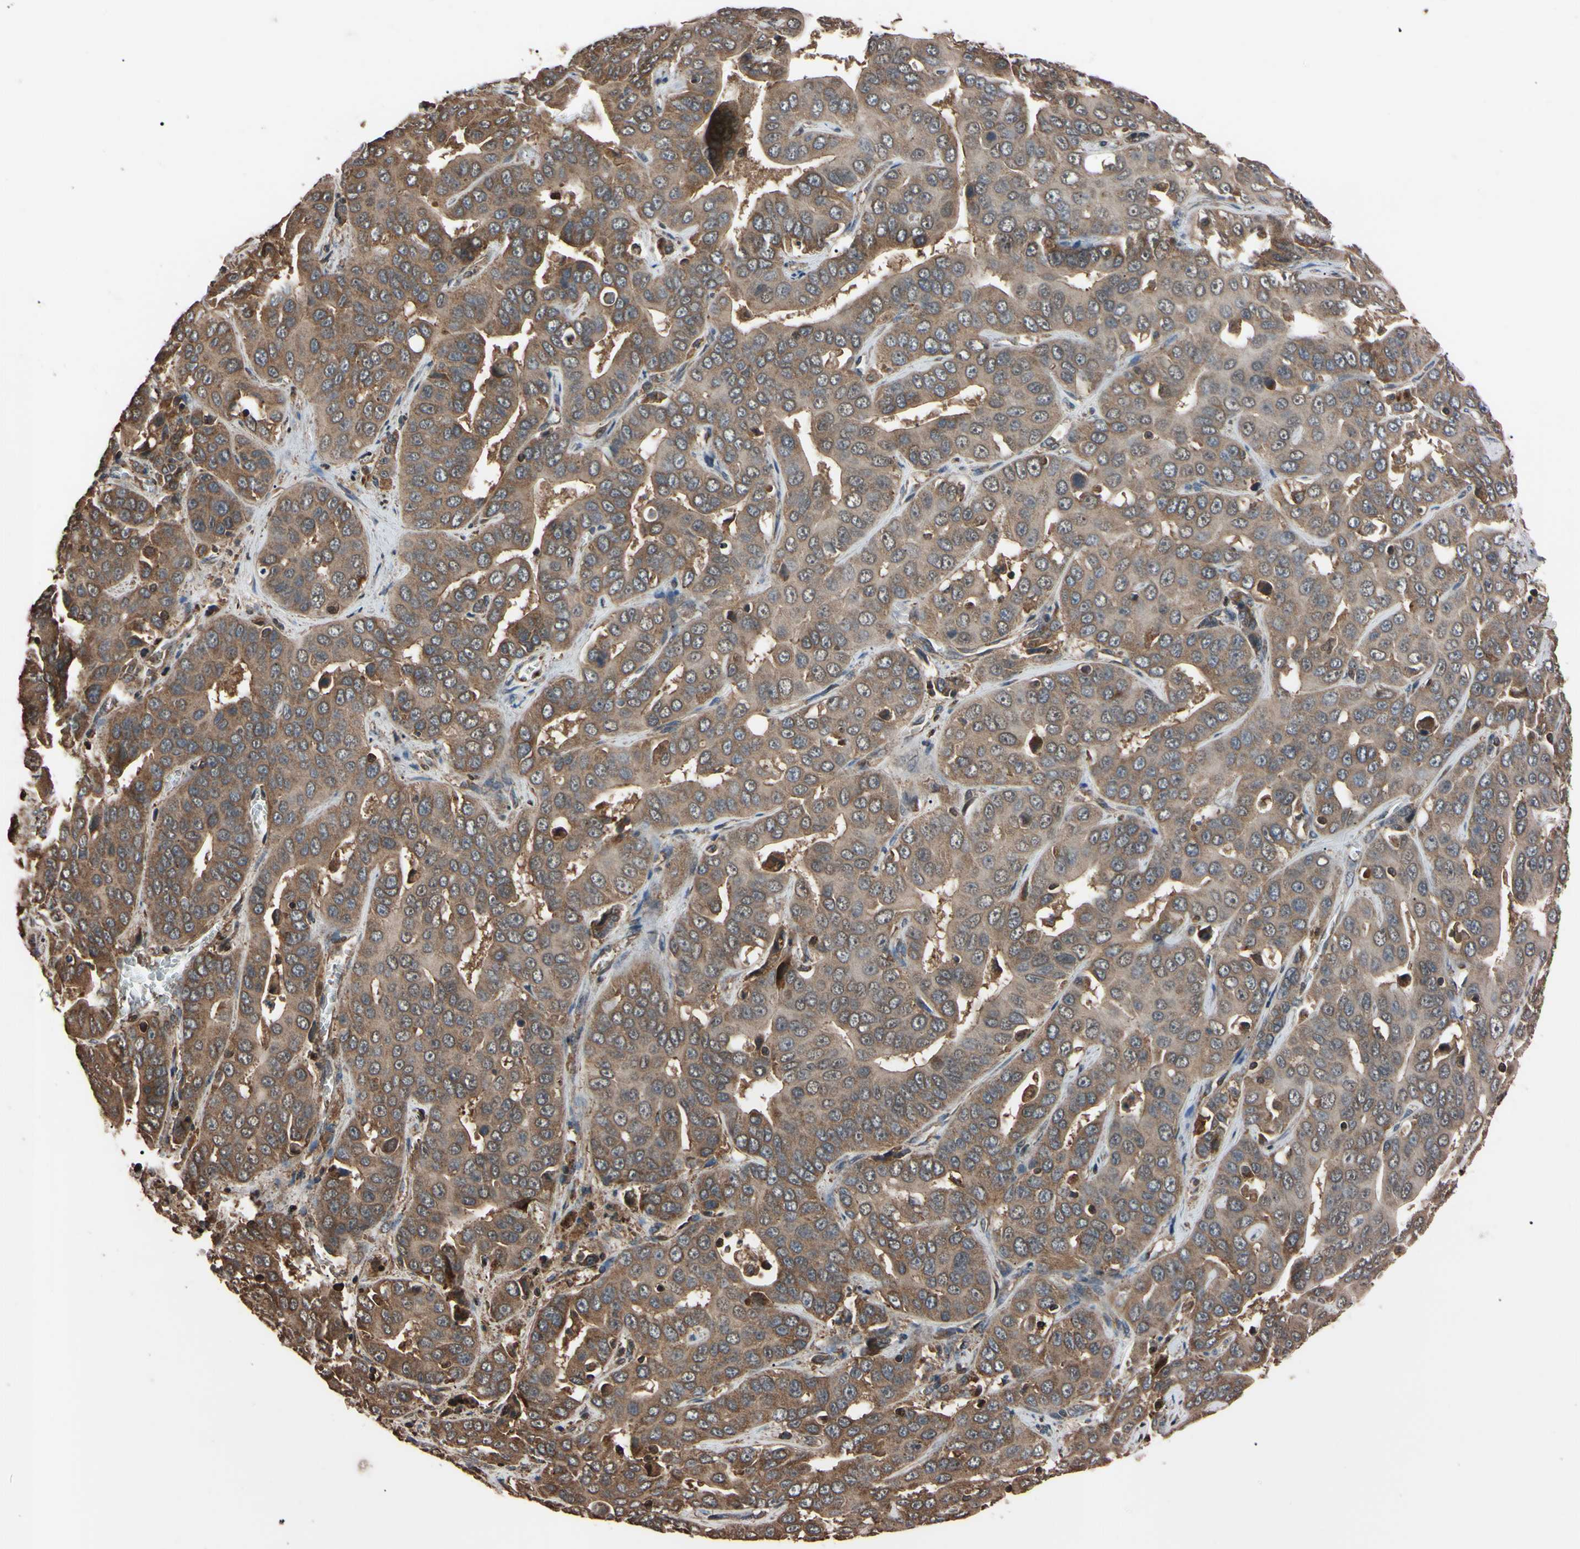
{"staining": {"intensity": "weak", "quantity": ">75%", "location": "cytoplasmic/membranous"}, "tissue": "liver cancer", "cell_type": "Tumor cells", "image_type": "cancer", "snomed": [{"axis": "morphology", "description": "Cholangiocarcinoma"}, {"axis": "topography", "description": "Liver"}], "caption": "Cholangiocarcinoma (liver) tissue reveals weak cytoplasmic/membranous staining in approximately >75% of tumor cells, visualized by immunohistochemistry.", "gene": "TNFRSF1A", "patient": {"sex": "female", "age": 52}}